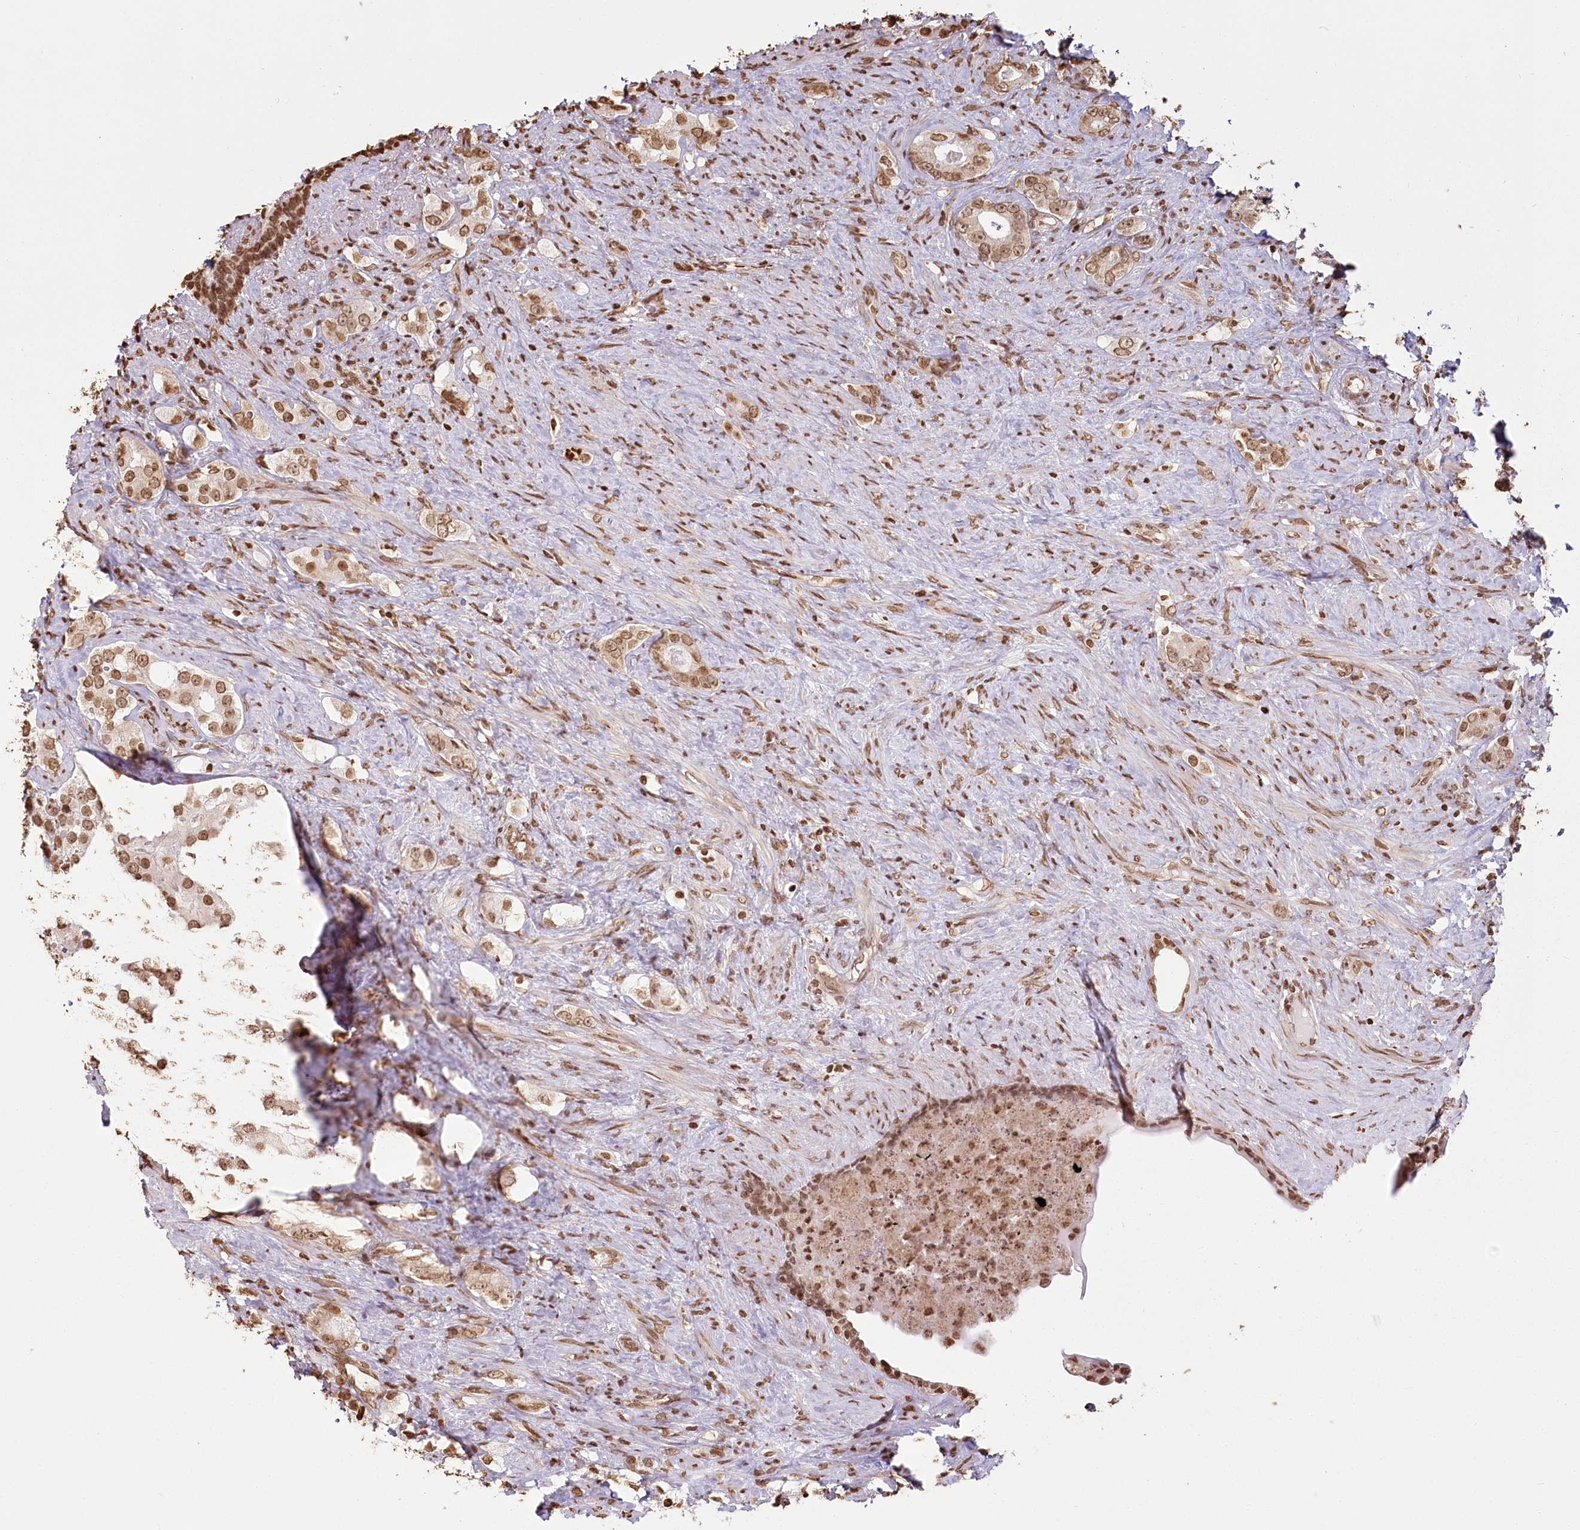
{"staining": {"intensity": "moderate", "quantity": ">75%", "location": "nuclear"}, "tissue": "prostate cancer", "cell_type": "Tumor cells", "image_type": "cancer", "snomed": [{"axis": "morphology", "description": "Adenocarcinoma, High grade"}, {"axis": "topography", "description": "Prostate"}], "caption": "Tumor cells reveal medium levels of moderate nuclear expression in approximately >75% of cells in human adenocarcinoma (high-grade) (prostate).", "gene": "FAM13A", "patient": {"sex": "male", "age": 63}}